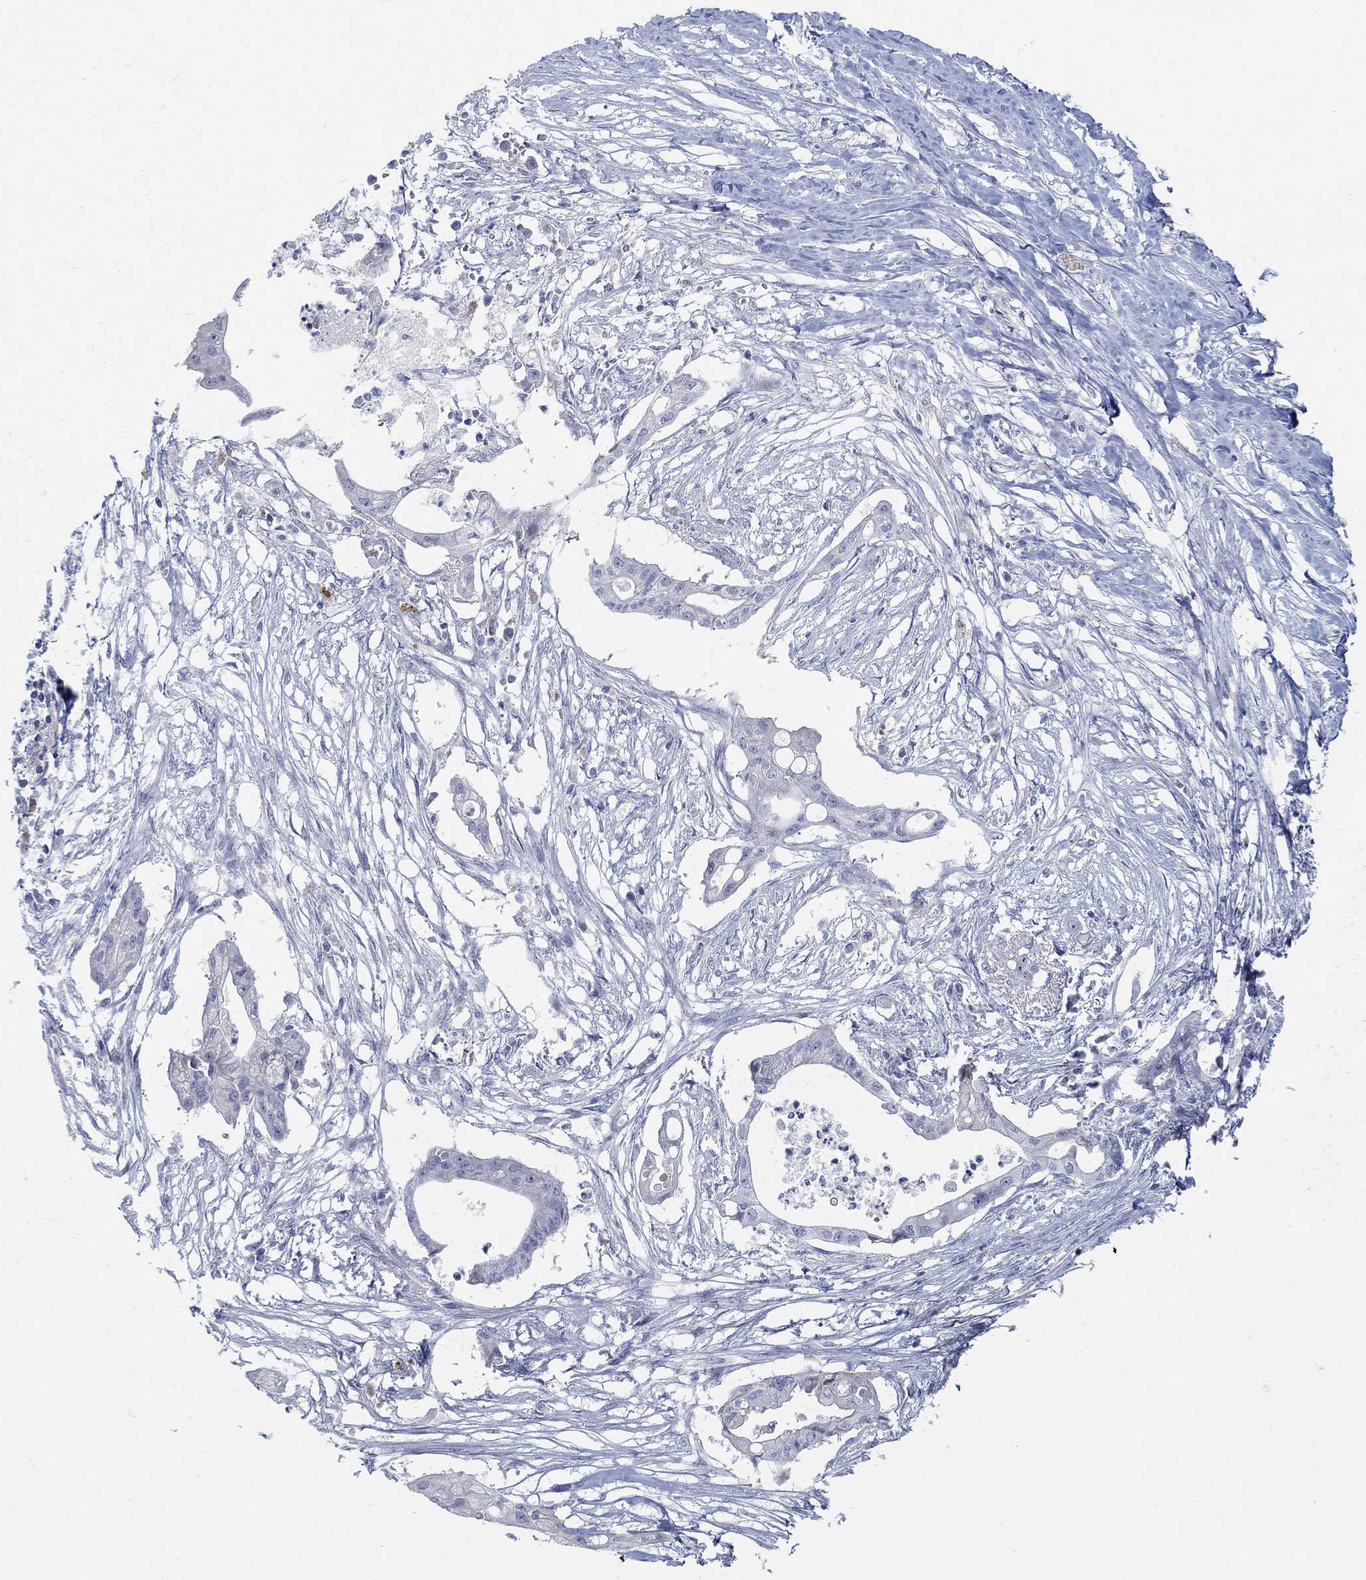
{"staining": {"intensity": "negative", "quantity": "none", "location": "none"}, "tissue": "pancreatic cancer", "cell_type": "Tumor cells", "image_type": "cancer", "snomed": [{"axis": "morphology", "description": "Normal tissue, NOS"}, {"axis": "morphology", "description": "Adenocarcinoma, NOS"}, {"axis": "topography", "description": "Pancreas"}], "caption": "This is an immunohistochemistry micrograph of pancreatic cancer. There is no expression in tumor cells.", "gene": "ANO7", "patient": {"sex": "female", "age": 58}}